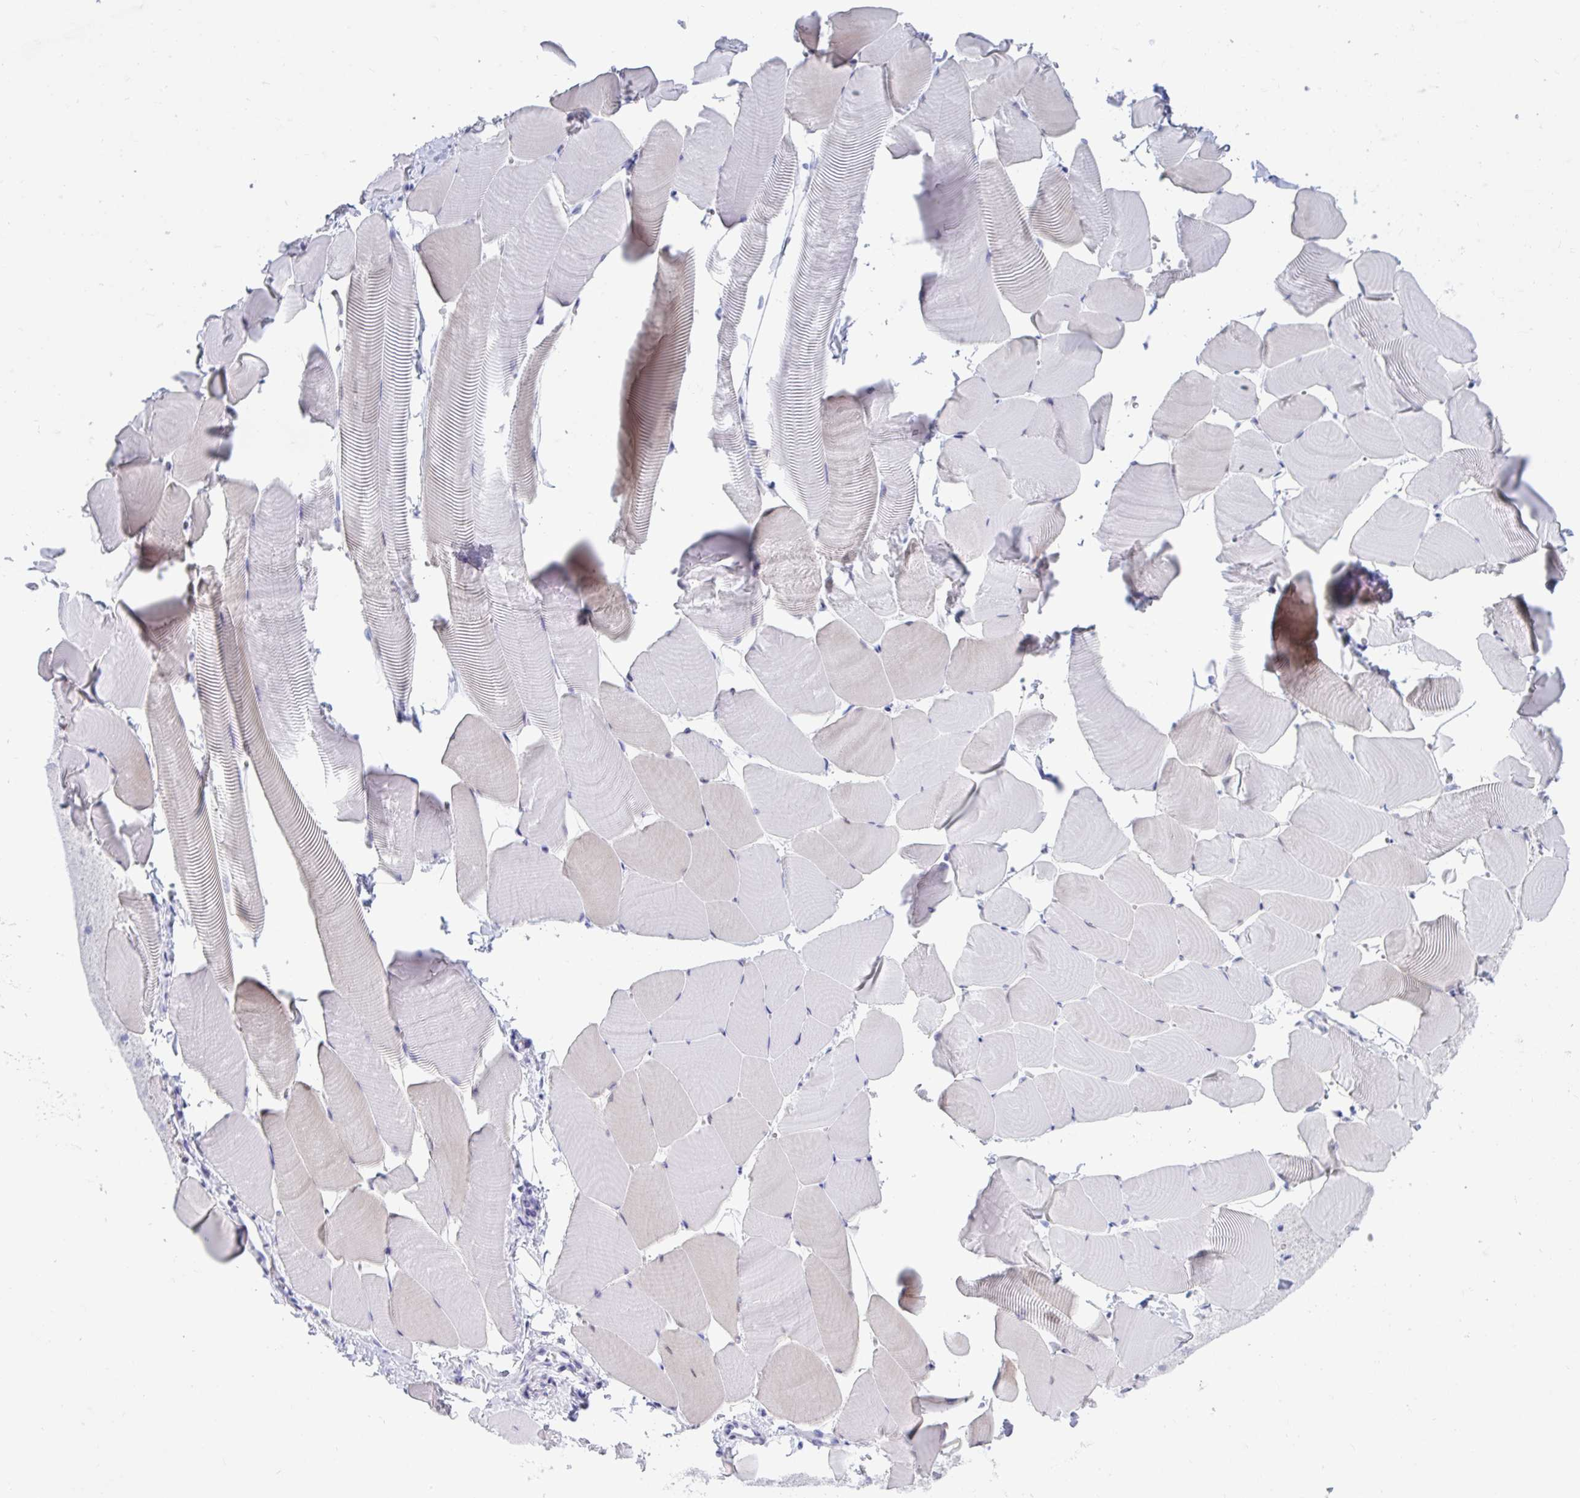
{"staining": {"intensity": "moderate", "quantity": "<25%", "location": "cytoplasmic/membranous,nuclear"}, "tissue": "skeletal muscle", "cell_type": "Myocytes", "image_type": "normal", "snomed": [{"axis": "morphology", "description": "Normal tissue, NOS"}, {"axis": "topography", "description": "Skeletal muscle"}], "caption": "Immunohistochemistry of unremarkable skeletal muscle displays low levels of moderate cytoplasmic/membranous,nuclear expression in approximately <25% of myocytes.", "gene": "TTC30A", "patient": {"sex": "male", "age": 25}}